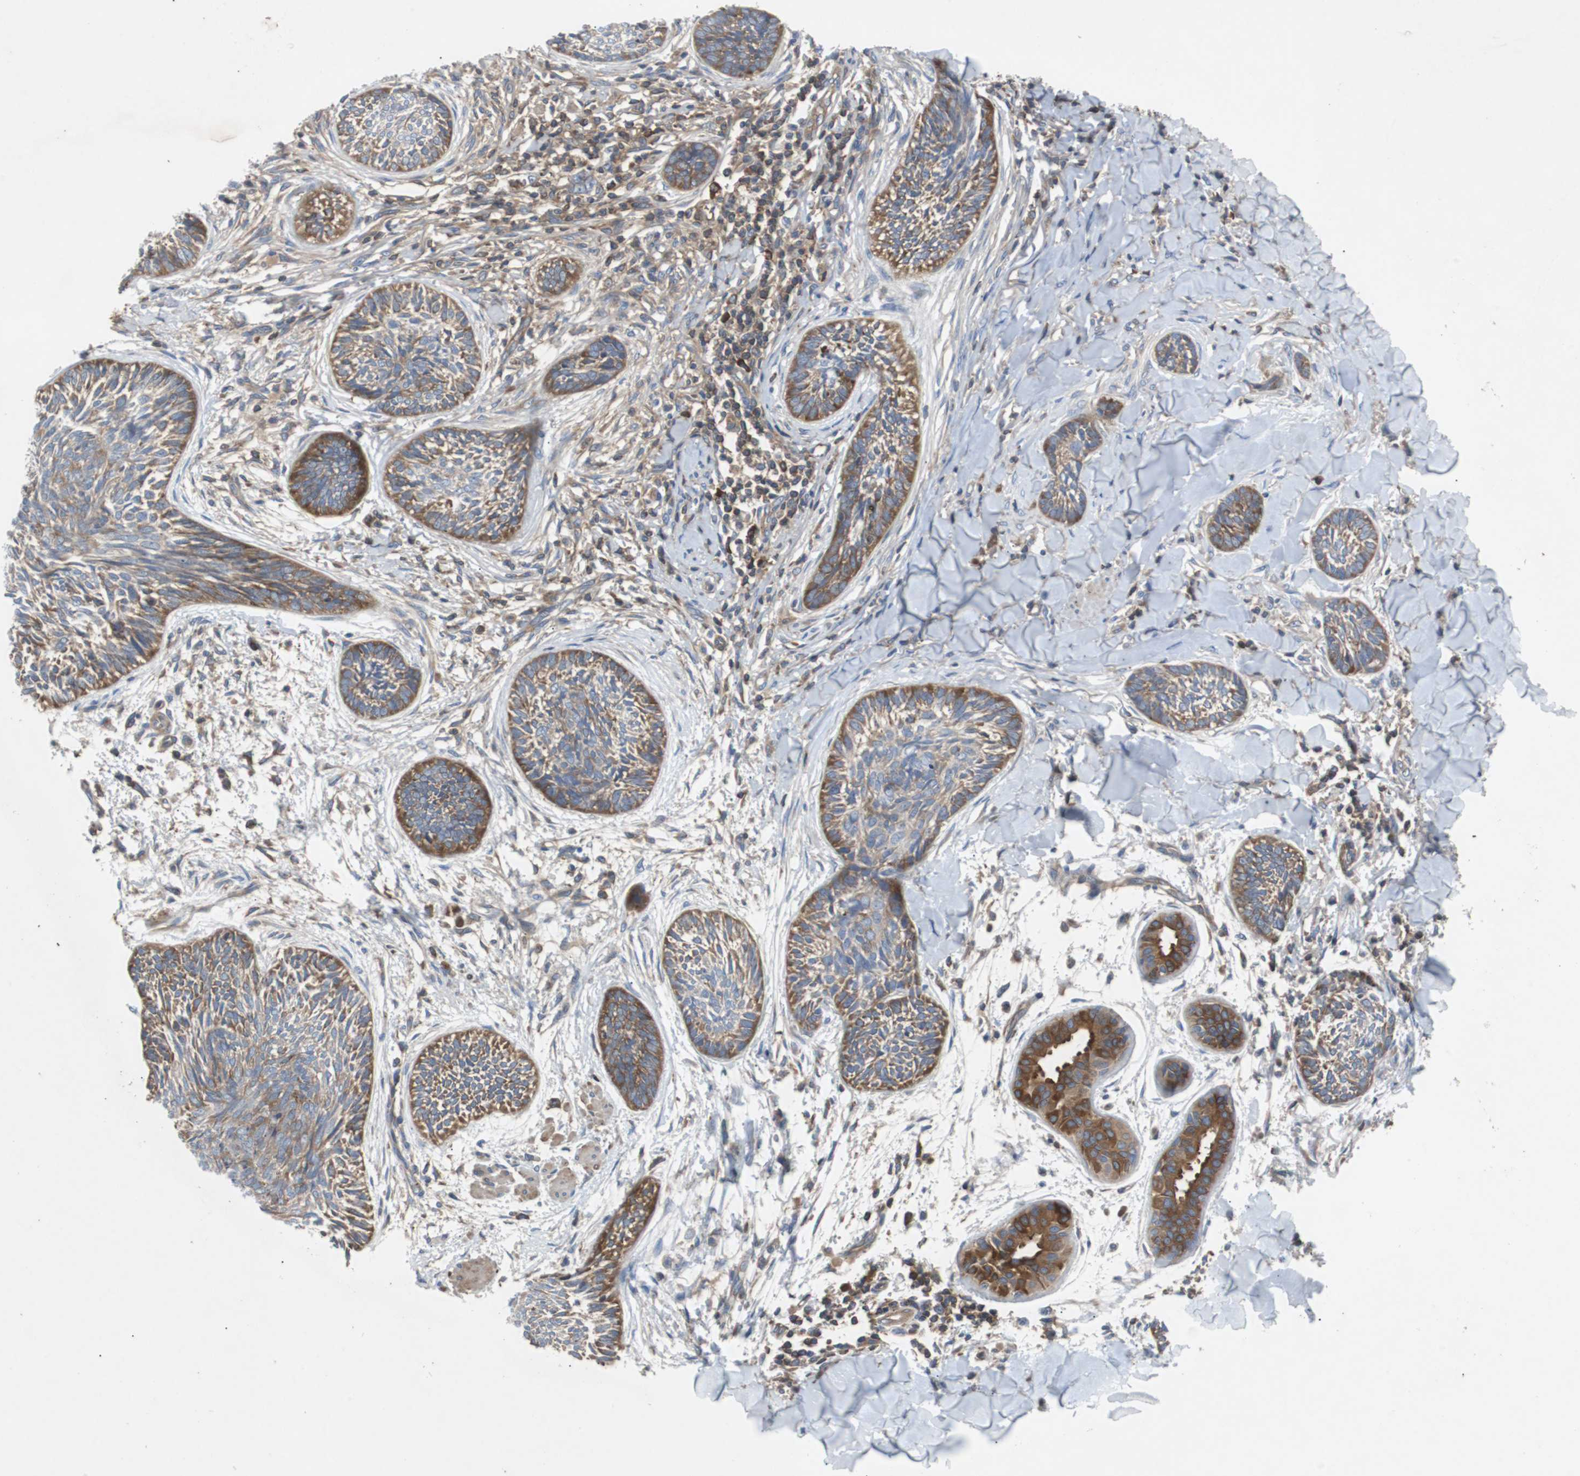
{"staining": {"intensity": "weak", "quantity": "25%-75%", "location": "cytoplasmic/membranous"}, "tissue": "skin cancer", "cell_type": "Tumor cells", "image_type": "cancer", "snomed": [{"axis": "morphology", "description": "Papilloma, NOS"}, {"axis": "morphology", "description": "Basal cell carcinoma"}, {"axis": "topography", "description": "Skin"}], "caption": "Weak cytoplasmic/membranous protein staining is present in approximately 25%-75% of tumor cells in papilloma (skin). Nuclei are stained in blue.", "gene": "GYS1", "patient": {"sex": "male", "age": 87}}